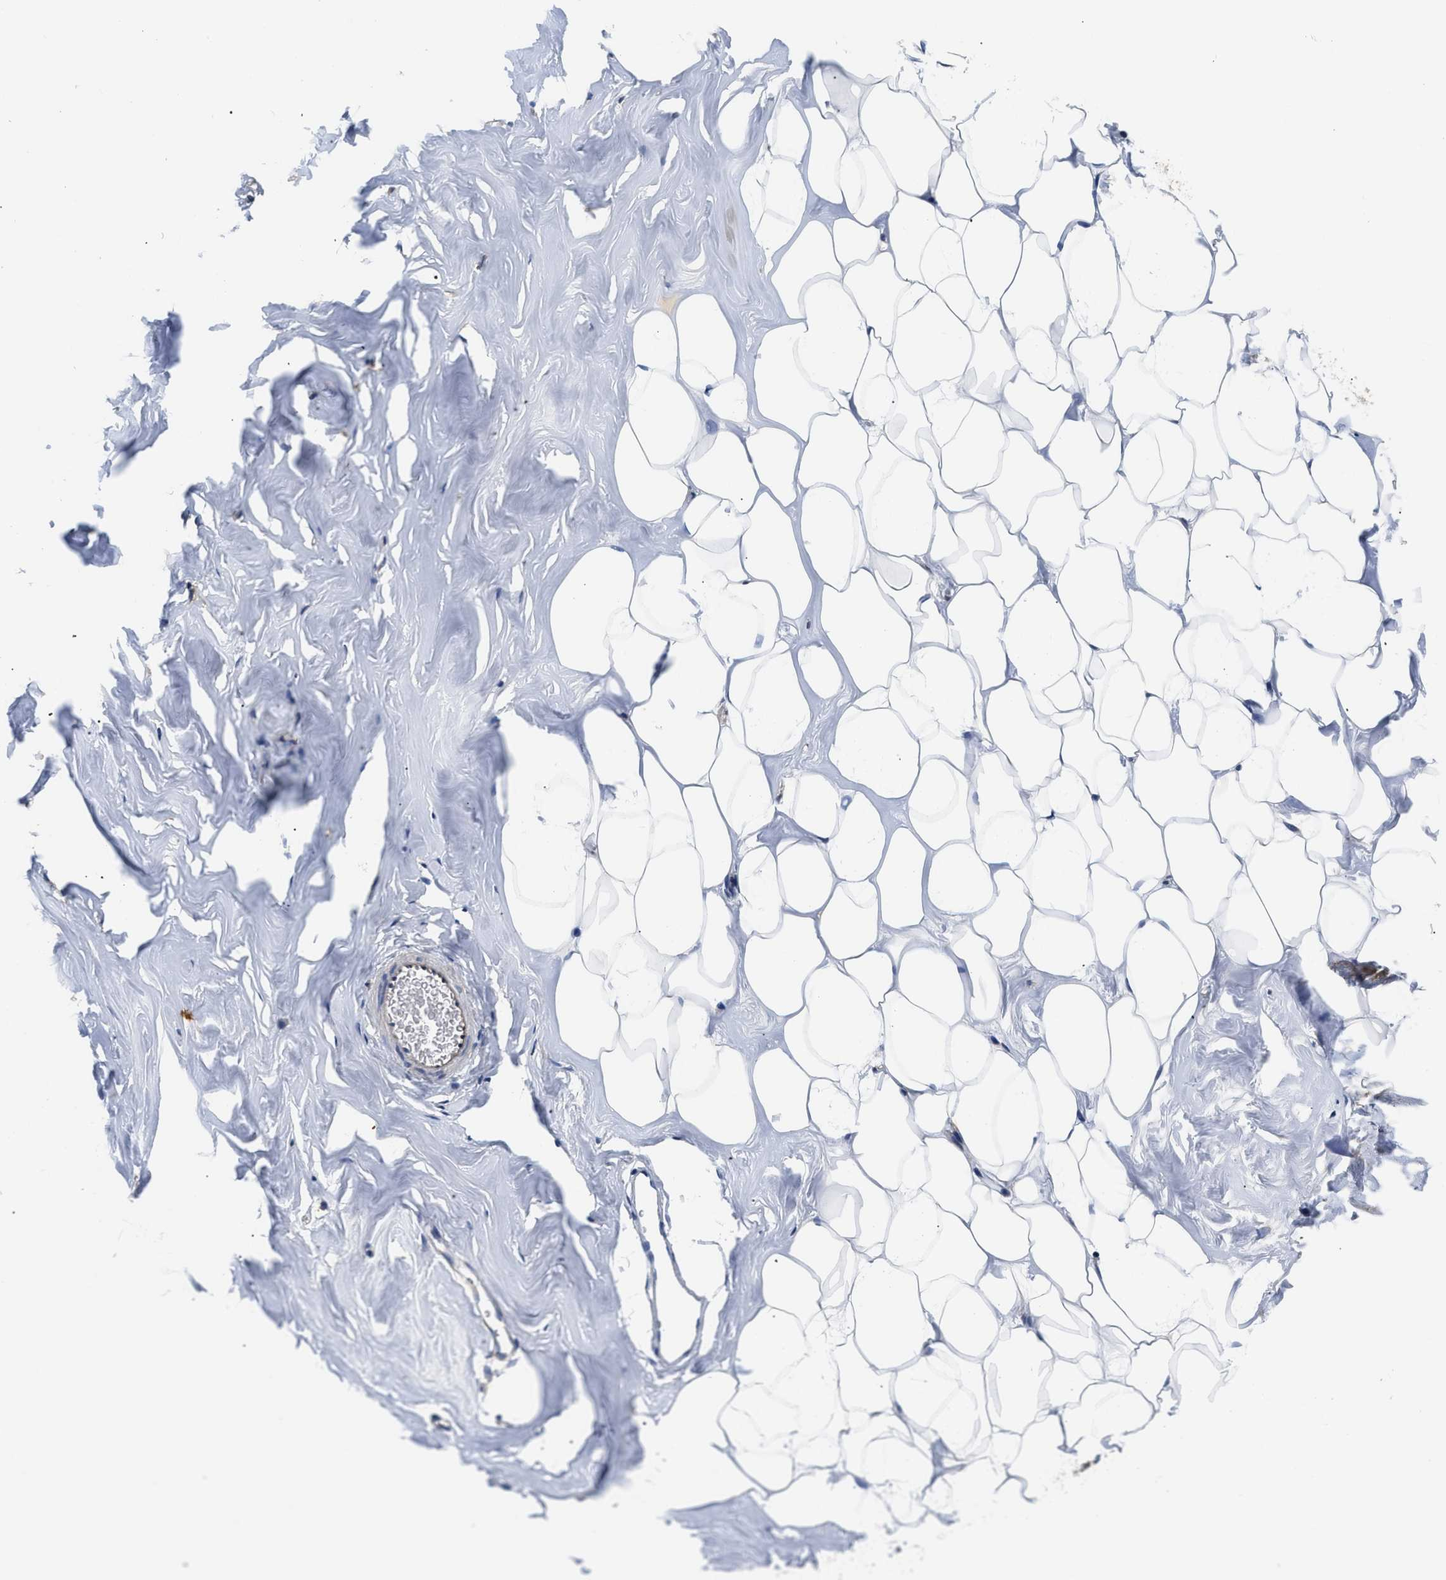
{"staining": {"intensity": "weak", "quantity": ">75%", "location": "cytoplasmic/membranous"}, "tissue": "adipose tissue", "cell_type": "Adipocytes", "image_type": "normal", "snomed": [{"axis": "morphology", "description": "Normal tissue, NOS"}, {"axis": "morphology", "description": "Fibrosis, NOS"}, {"axis": "topography", "description": "Breast"}, {"axis": "topography", "description": "Adipose tissue"}], "caption": "DAB (3,3'-diaminobenzidine) immunohistochemical staining of normal human adipose tissue reveals weak cytoplasmic/membranous protein staining in approximately >75% of adipocytes. (DAB (3,3'-diaminobenzidine) IHC with brightfield microscopy, high magnification).", "gene": "CSDE1", "patient": {"sex": "female", "age": 39}}